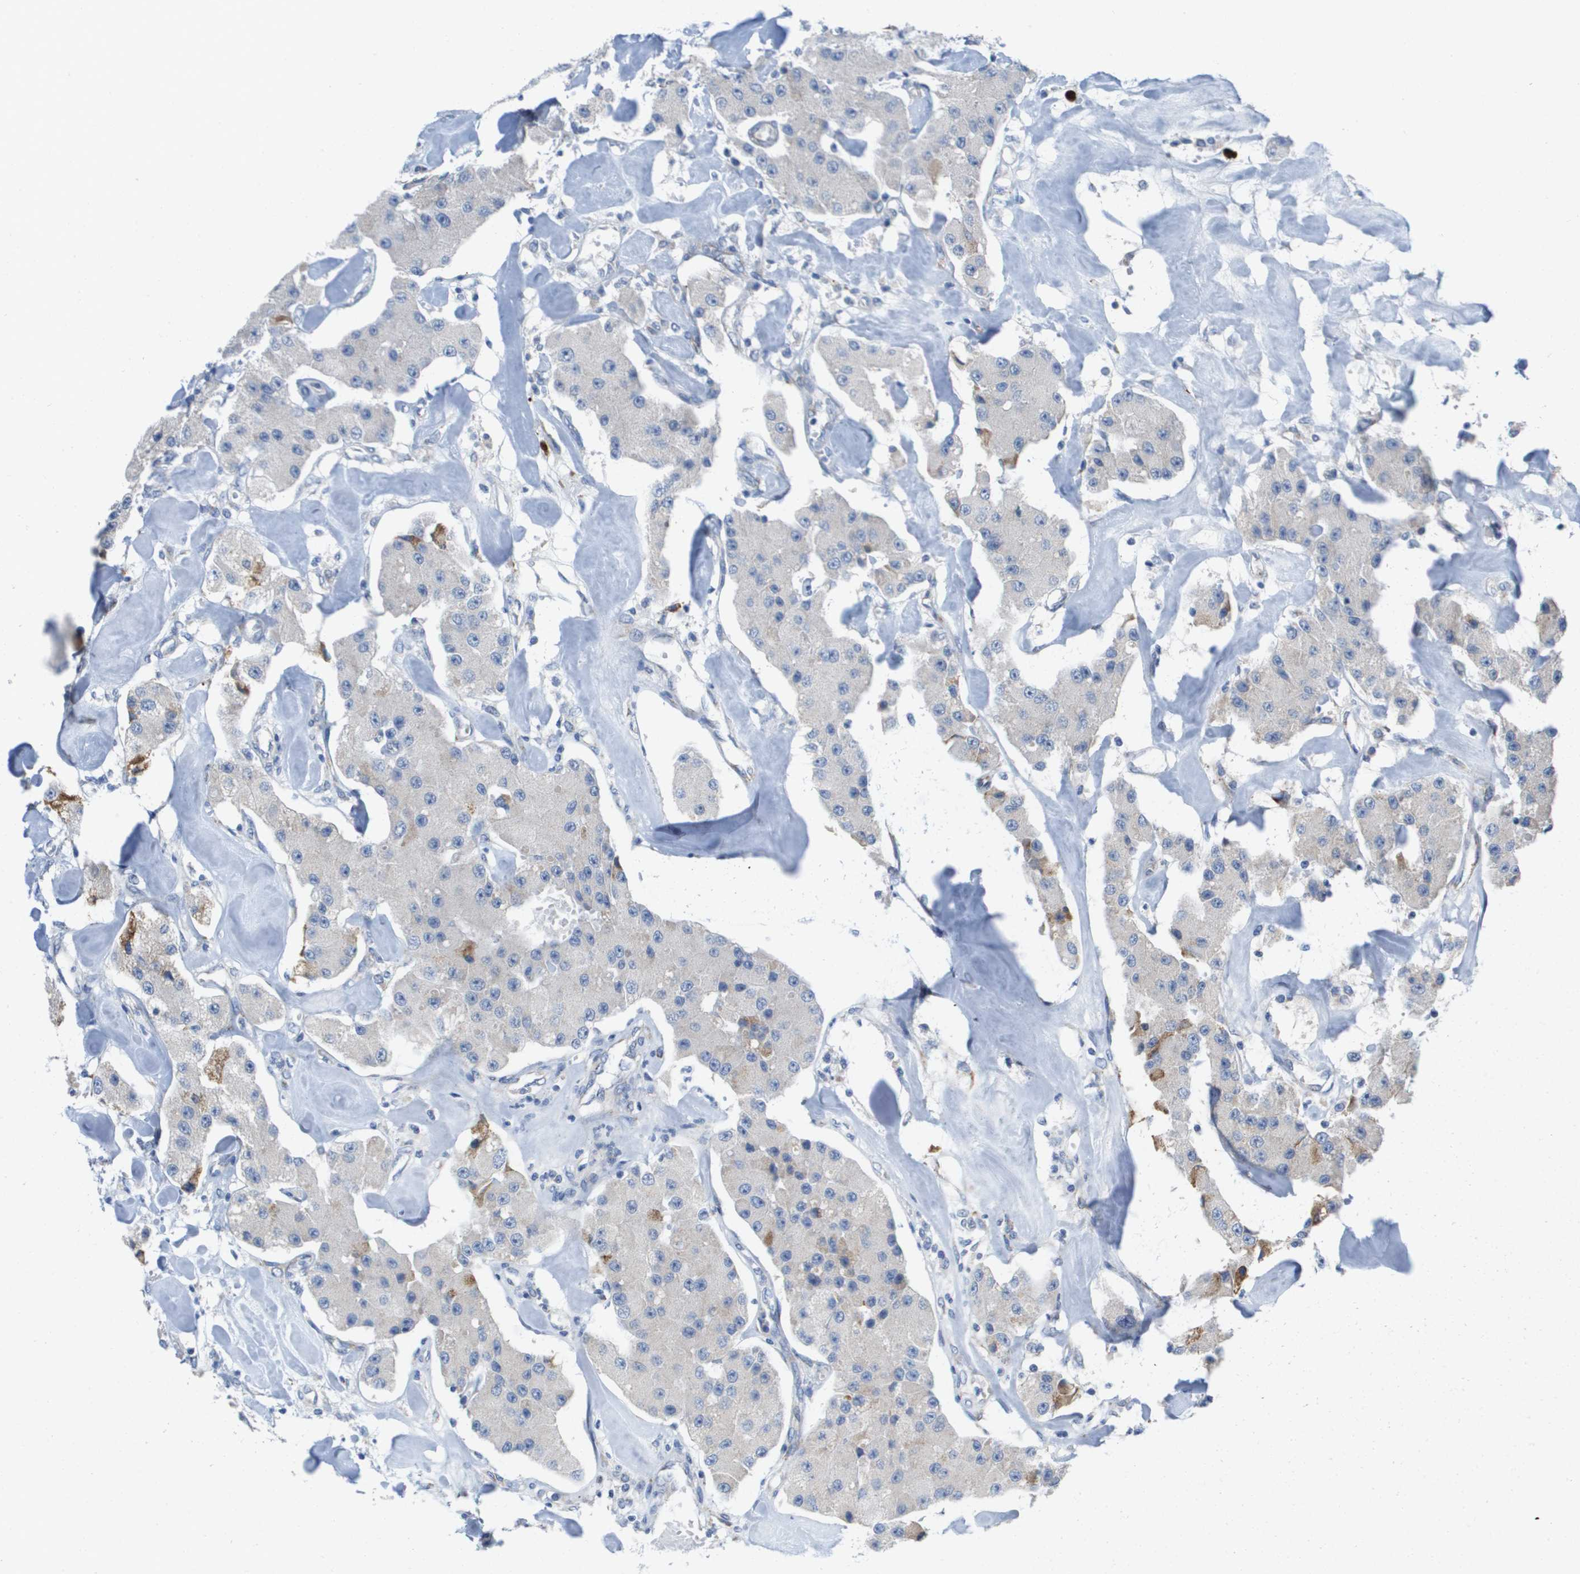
{"staining": {"intensity": "weak", "quantity": "<25%", "location": "cytoplasmic/membranous"}, "tissue": "carcinoid", "cell_type": "Tumor cells", "image_type": "cancer", "snomed": [{"axis": "morphology", "description": "Carcinoid, malignant, NOS"}, {"axis": "topography", "description": "Pancreas"}], "caption": "An image of malignant carcinoid stained for a protein exhibits no brown staining in tumor cells.", "gene": "CD3G", "patient": {"sex": "male", "age": 41}}